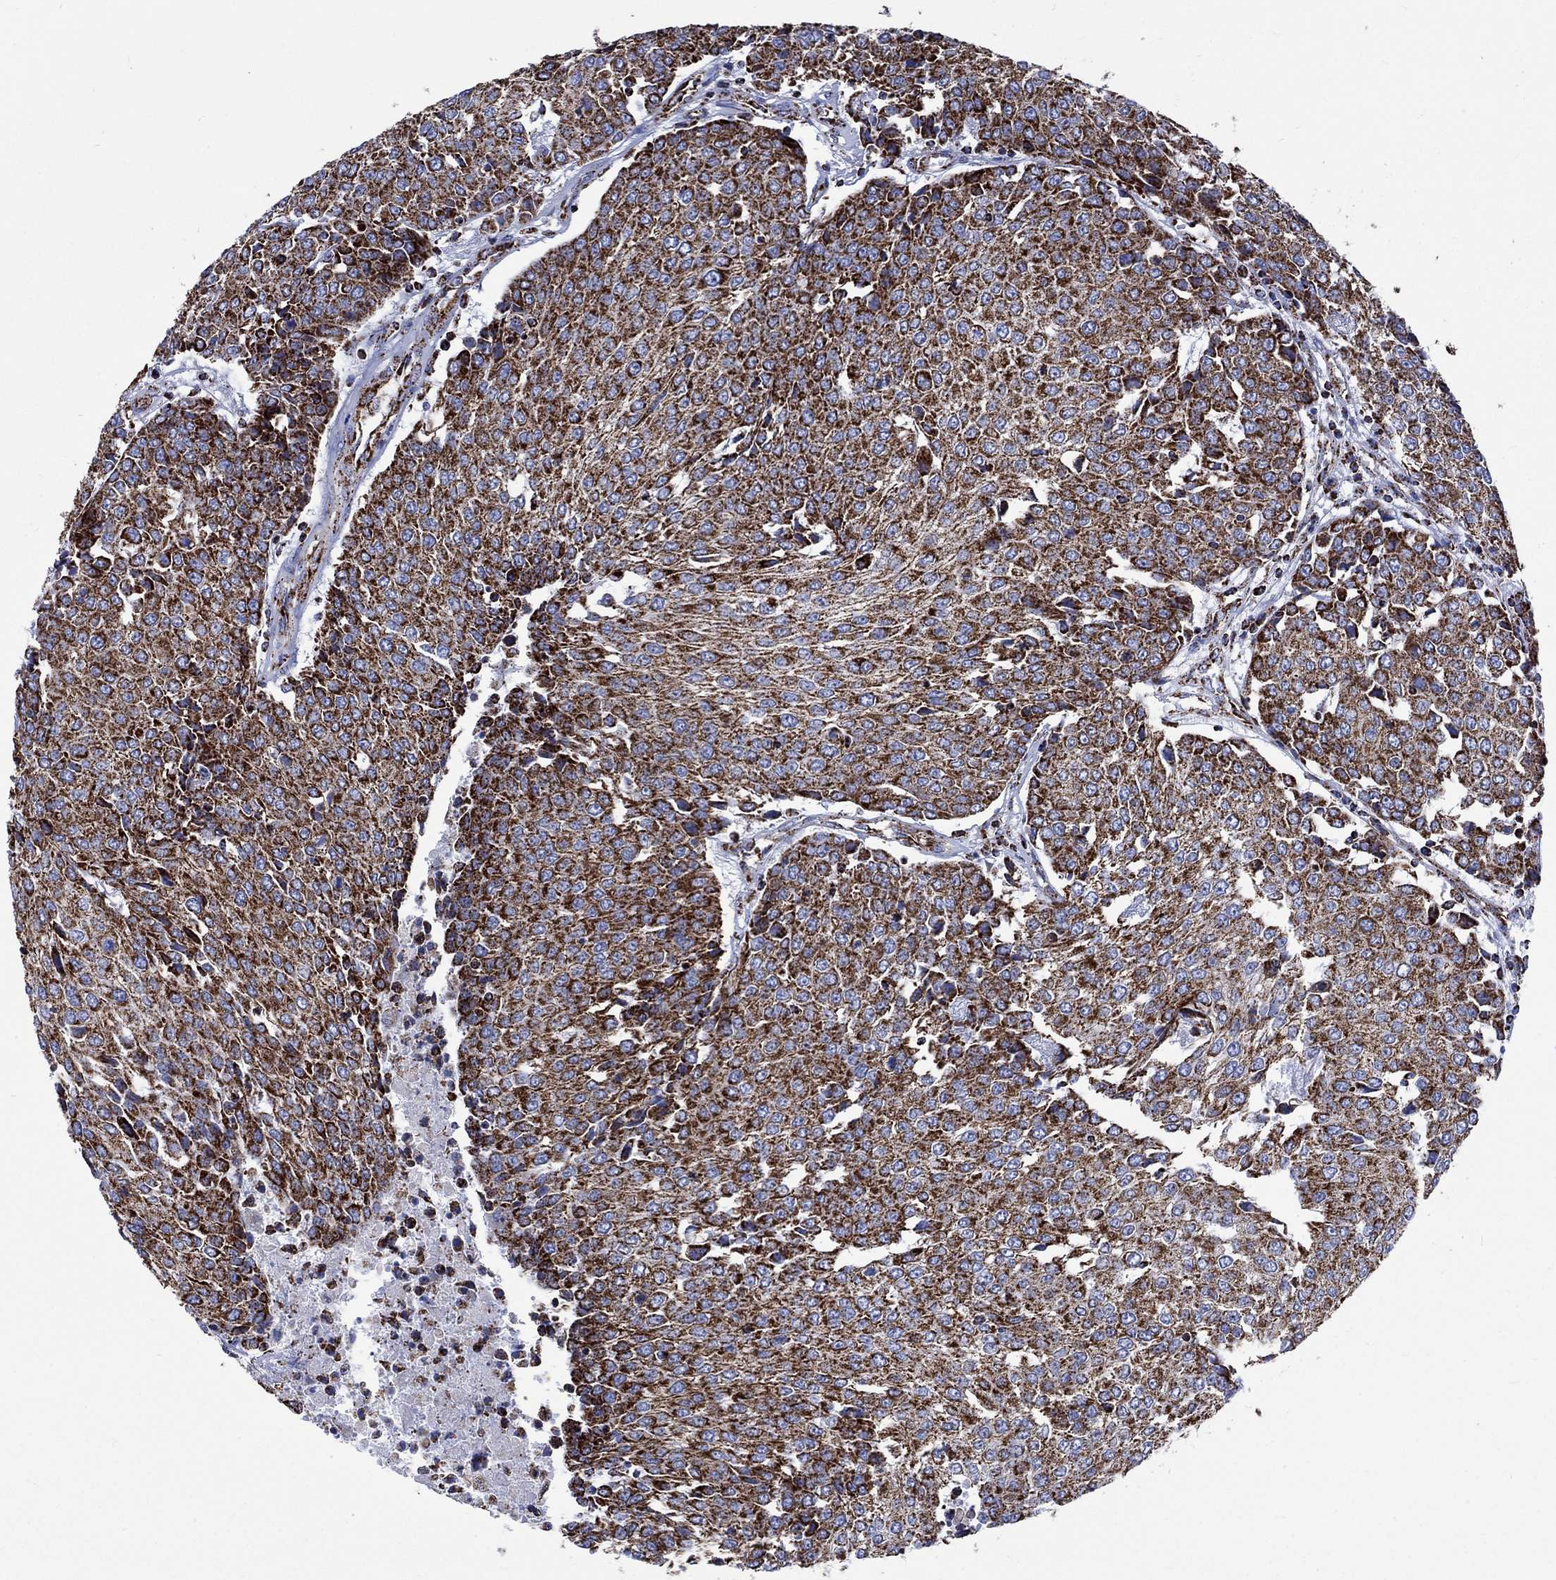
{"staining": {"intensity": "strong", "quantity": ">75%", "location": "cytoplasmic/membranous"}, "tissue": "urothelial cancer", "cell_type": "Tumor cells", "image_type": "cancer", "snomed": [{"axis": "morphology", "description": "Urothelial carcinoma, High grade"}, {"axis": "topography", "description": "Urinary bladder"}], "caption": "A brown stain labels strong cytoplasmic/membranous staining of a protein in human urothelial cancer tumor cells.", "gene": "RCE1", "patient": {"sex": "female", "age": 85}}